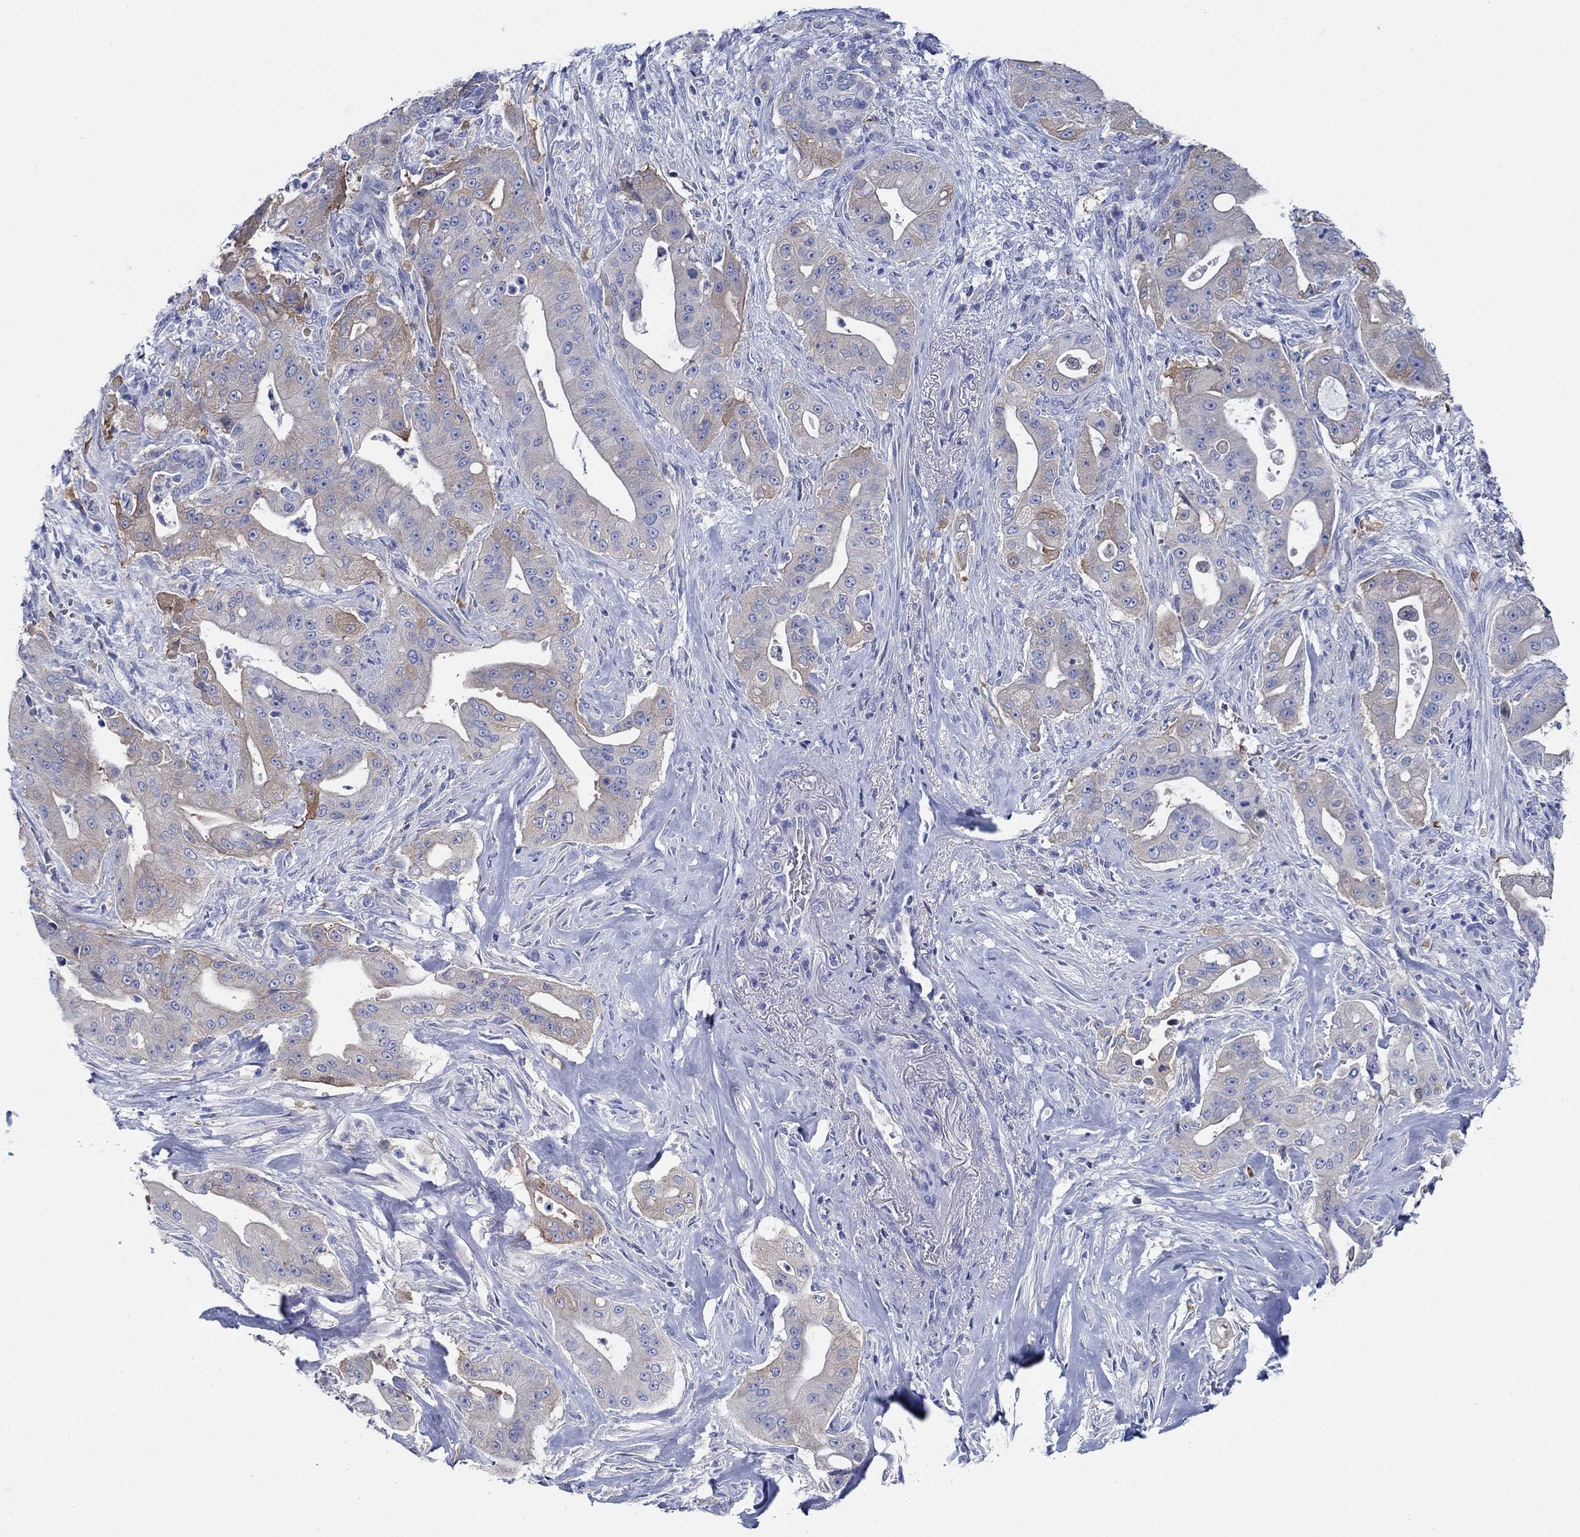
{"staining": {"intensity": "weak", "quantity": "25%-75%", "location": "cytoplasmic/membranous"}, "tissue": "pancreatic cancer", "cell_type": "Tumor cells", "image_type": "cancer", "snomed": [{"axis": "morphology", "description": "Normal tissue, NOS"}, {"axis": "morphology", "description": "Inflammation, NOS"}, {"axis": "morphology", "description": "Adenocarcinoma, NOS"}, {"axis": "topography", "description": "Pancreas"}], "caption": "Pancreatic cancer stained with IHC shows weak cytoplasmic/membranous expression in approximately 25%-75% of tumor cells.", "gene": "TRIM16", "patient": {"sex": "male", "age": 57}}